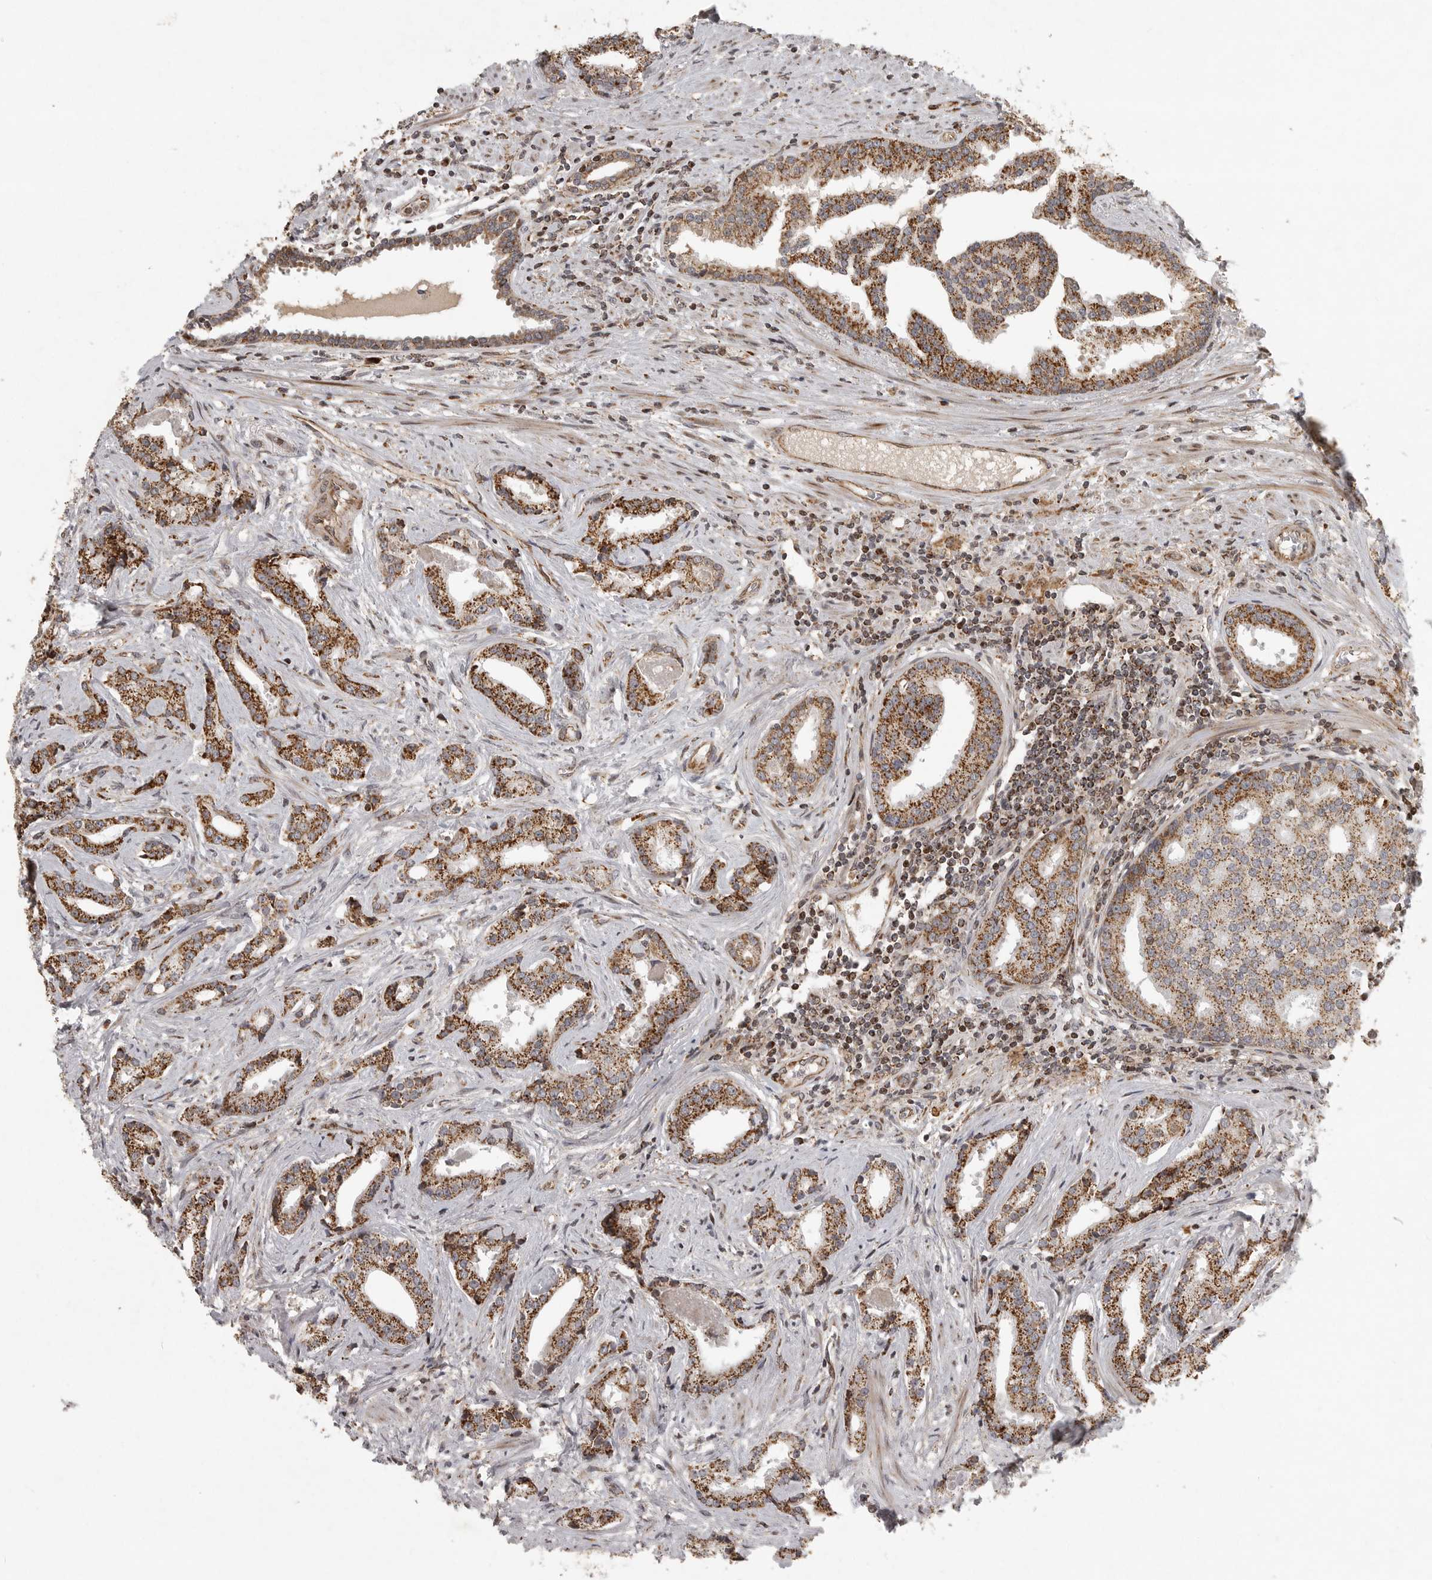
{"staining": {"intensity": "strong", "quantity": ">75%", "location": "cytoplasmic/membranous"}, "tissue": "prostate cancer", "cell_type": "Tumor cells", "image_type": "cancer", "snomed": [{"axis": "morphology", "description": "Adenocarcinoma, Low grade"}, {"axis": "topography", "description": "Prostate"}], "caption": "The histopathology image shows a brown stain indicating the presence of a protein in the cytoplasmic/membranous of tumor cells in prostate low-grade adenocarcinoma. (IHC, brightfield microscopy, high magnification).", "gene": "NARS2", "patient": {"sex": "male", "age": 67}}